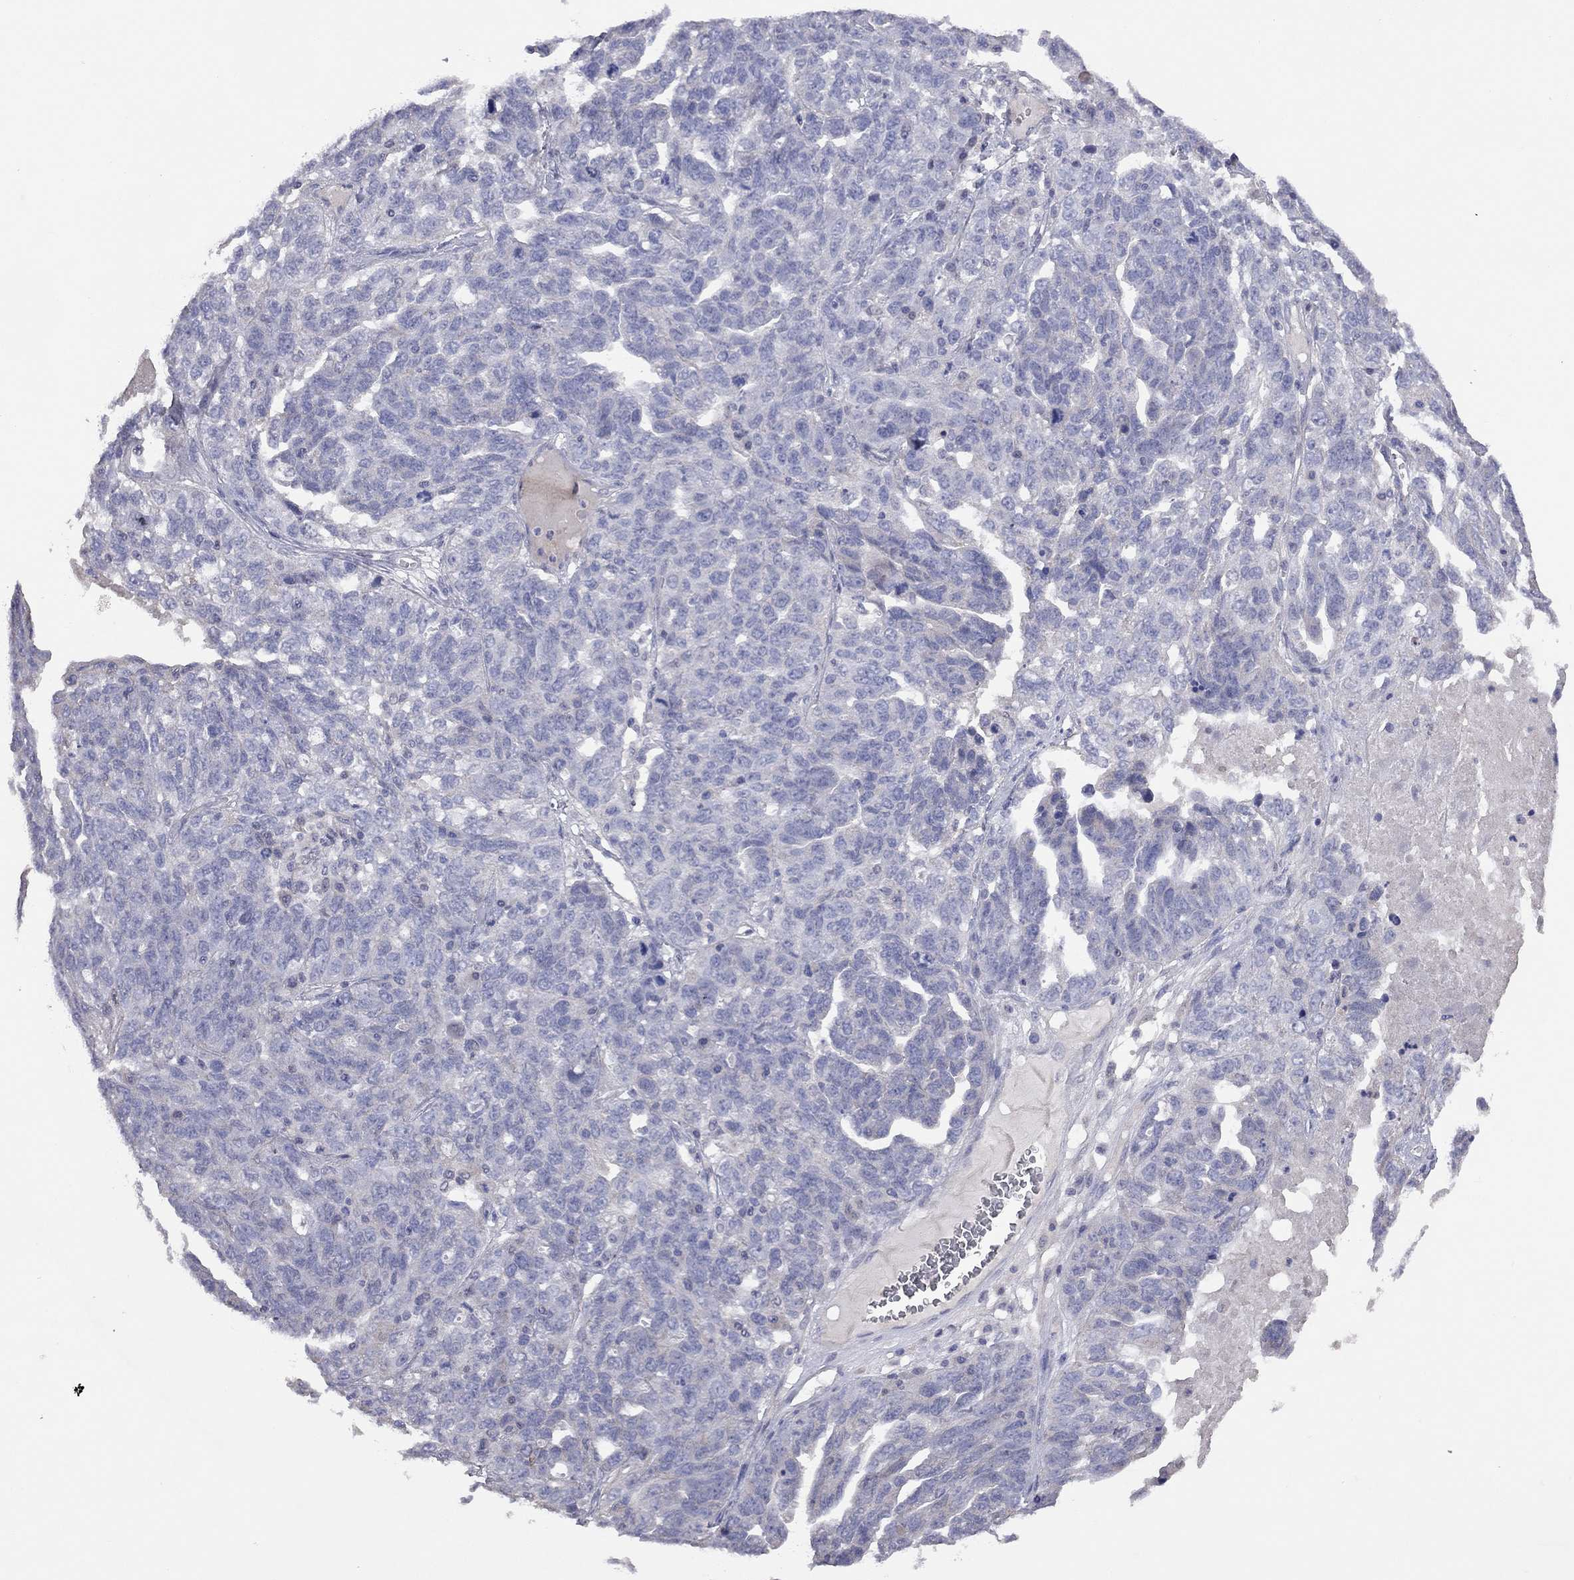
{"staining": {"intensity": "negative", "quantity": "none", "location": "none"}, "tissue": "ovarian cancer", "cell_type": "Tumor cells", "image_type": "cancer", "snomed": [{"axis": "morphology", "description": "Cystadenocarcinoma, serous, NOS"}, {"axis": "topography", "description": "Ovary"}], "caption": "Image shows no protein staining in tumor cells of ovarian cancer (serous cystadenocarcinoma) tissue.", "gene": "KCNB1", "patient": {"sex": "female", "age": 71}}